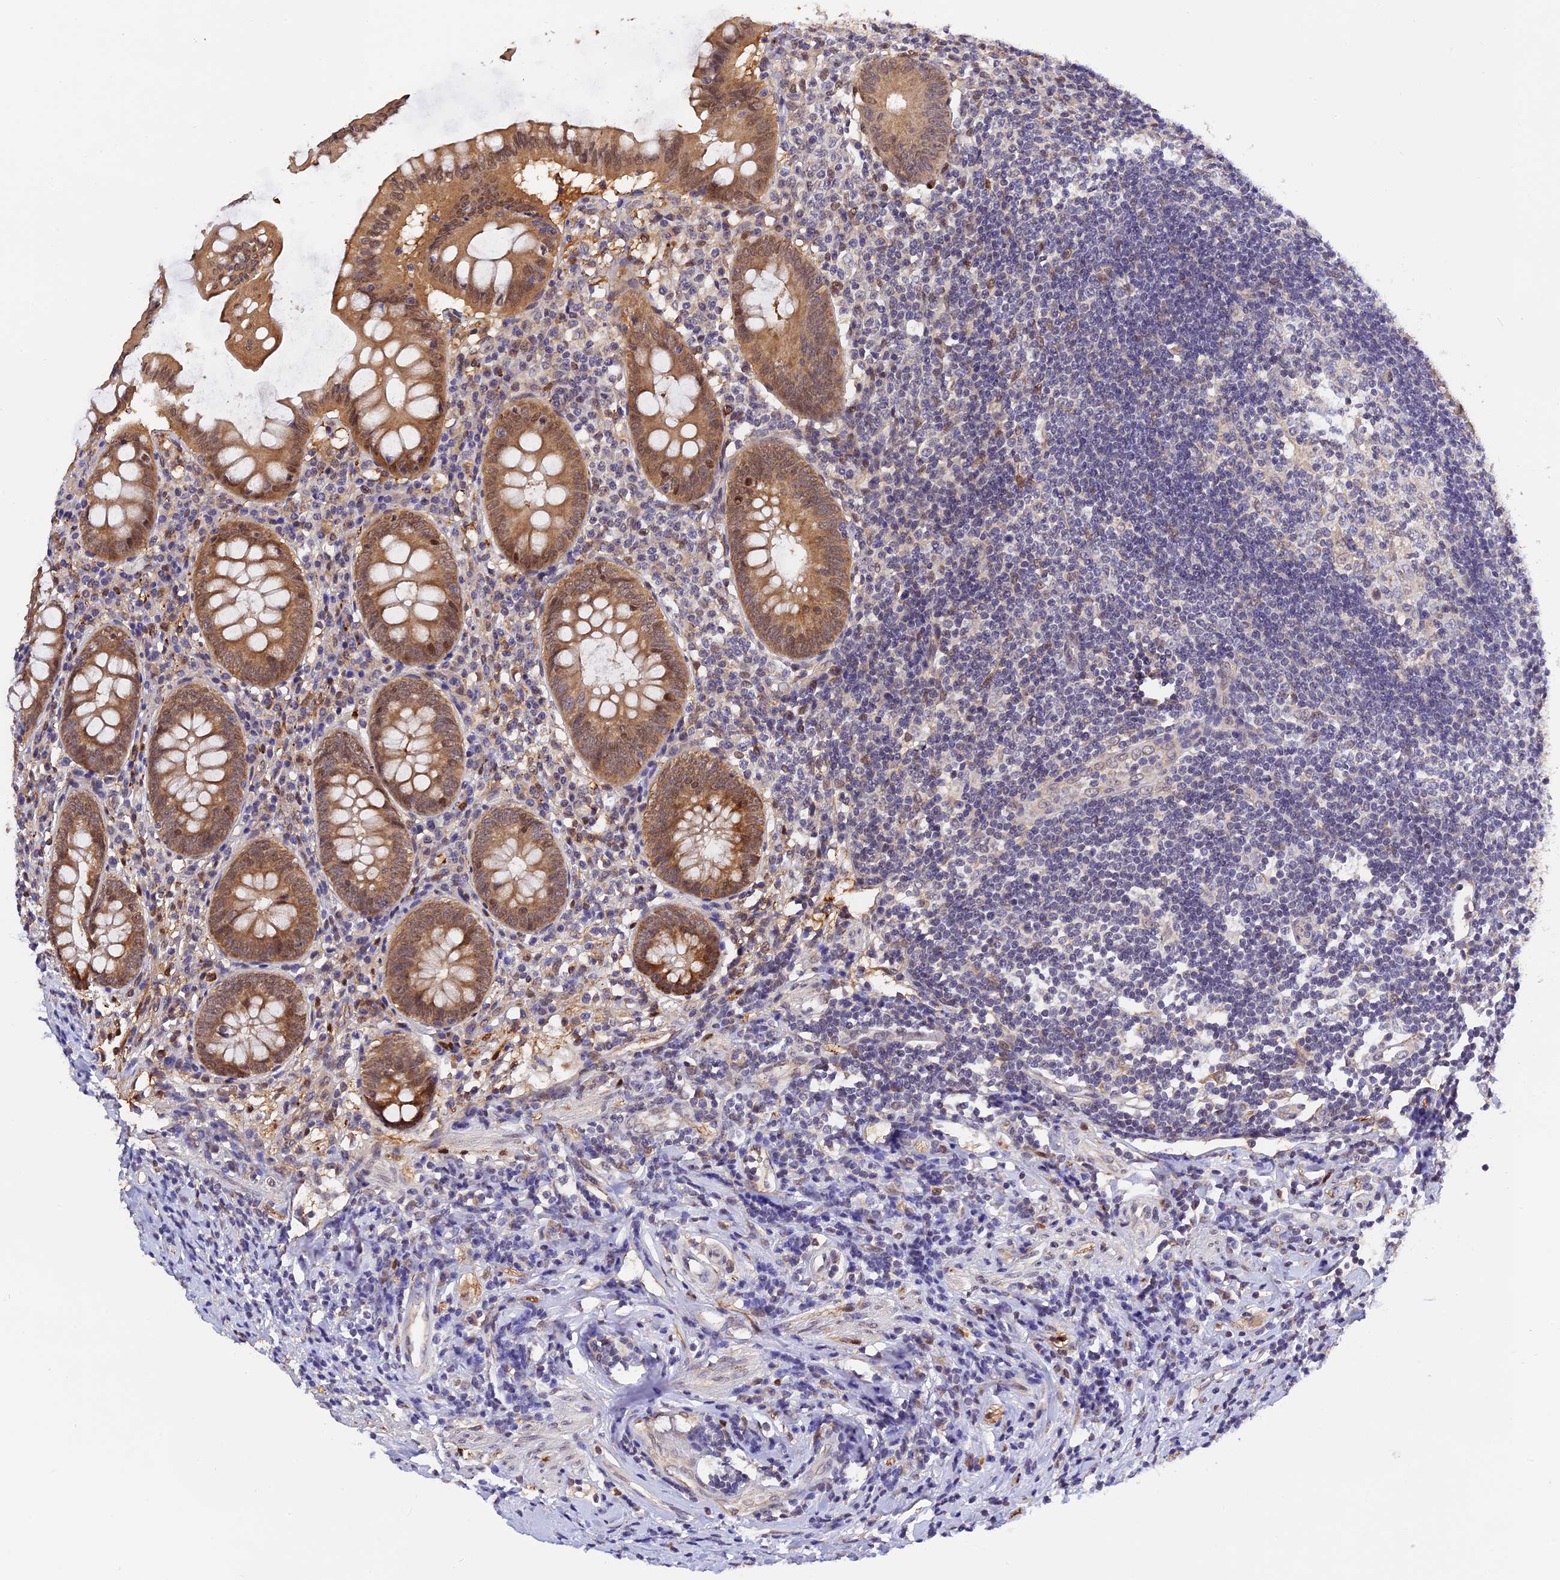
{"staining": {"intensity": "moderate", "quantity": ">75%", "location": "cytoplasmic/membranous,nuclear"}, "tissue": "appendix", "cell_type": "Glandular cells", "image_type": "normal", "snomed": [{"axis": "morphology", "description": "Normal tissue, NOS"}, {"axis": "topography", "description": "Appendix"}], "caption": "Immunohistochemical staining of benign appendix exhibits moderate cytoplasmic/membranous,nuclear protein staining in about >75% of glandular cells. (brown staining indicates protein expression, while blue staining denotes nuclei).", "gene": "MNS1", "patient": {"sex": "female", "age": 54}}